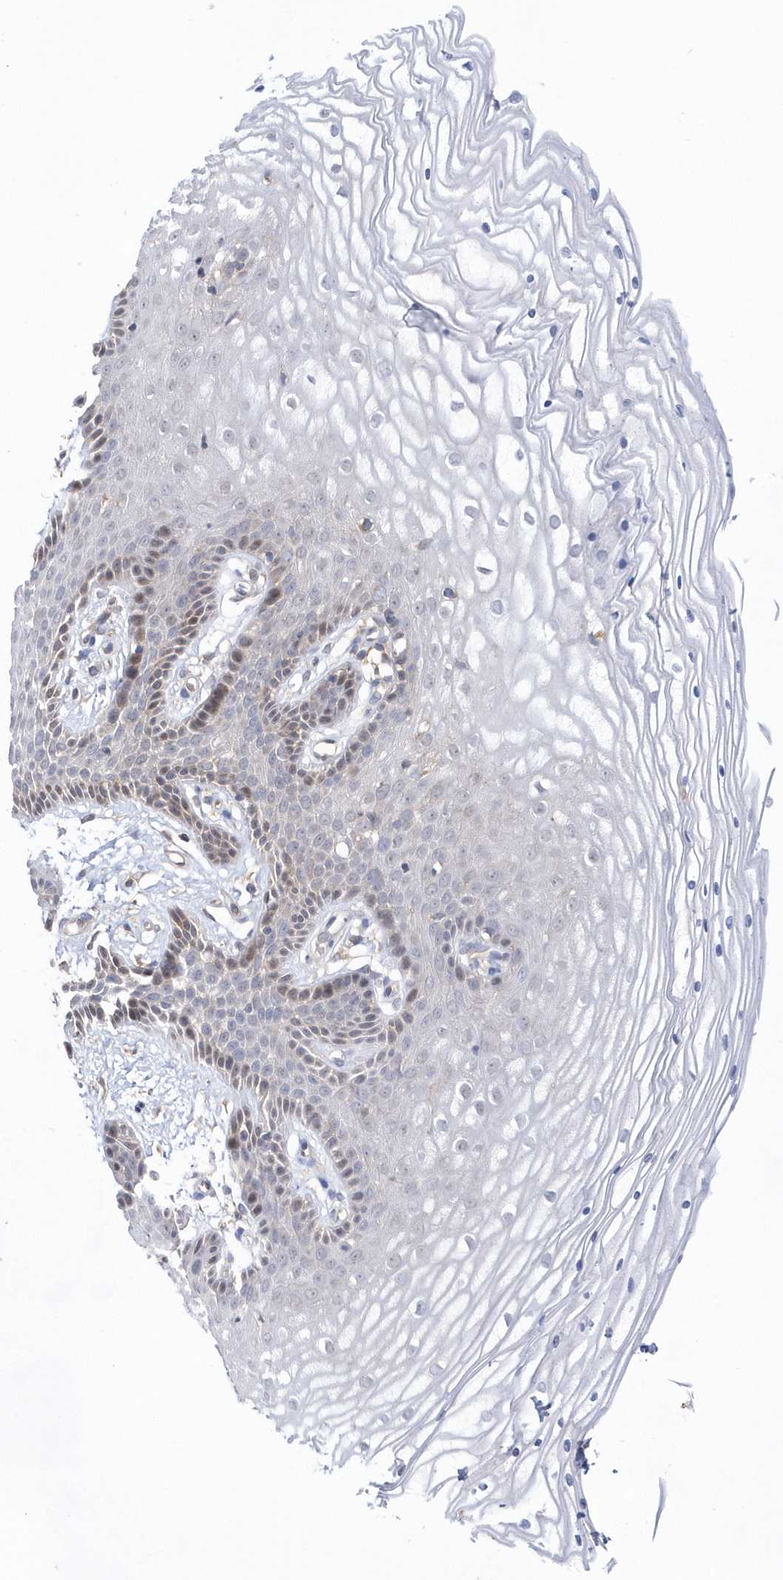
{"staining": {"intensity": "weak", "quantity": "<25%", "location": "cytoplasmic/membranous,nuclear"}, "tissue": "vagina", "cell_type": "Squamous epithelial cells", "image_type": "normal", "snomed": [{"axis": "morphology", "description": "Normal tissue, NOS"}, {"axis": "topography", "description": "Vagina"}, {"axis": "topography", "description": "Cervix"}], "caption": "Immunohistochemical staining of unremarkable vagina exhibits no significant expression in squamous epithelial cells. (IHC, brightfield microscopy, high magnification).", "gene": "BDH2", "patient": {"sex": "female", "age": 40}}